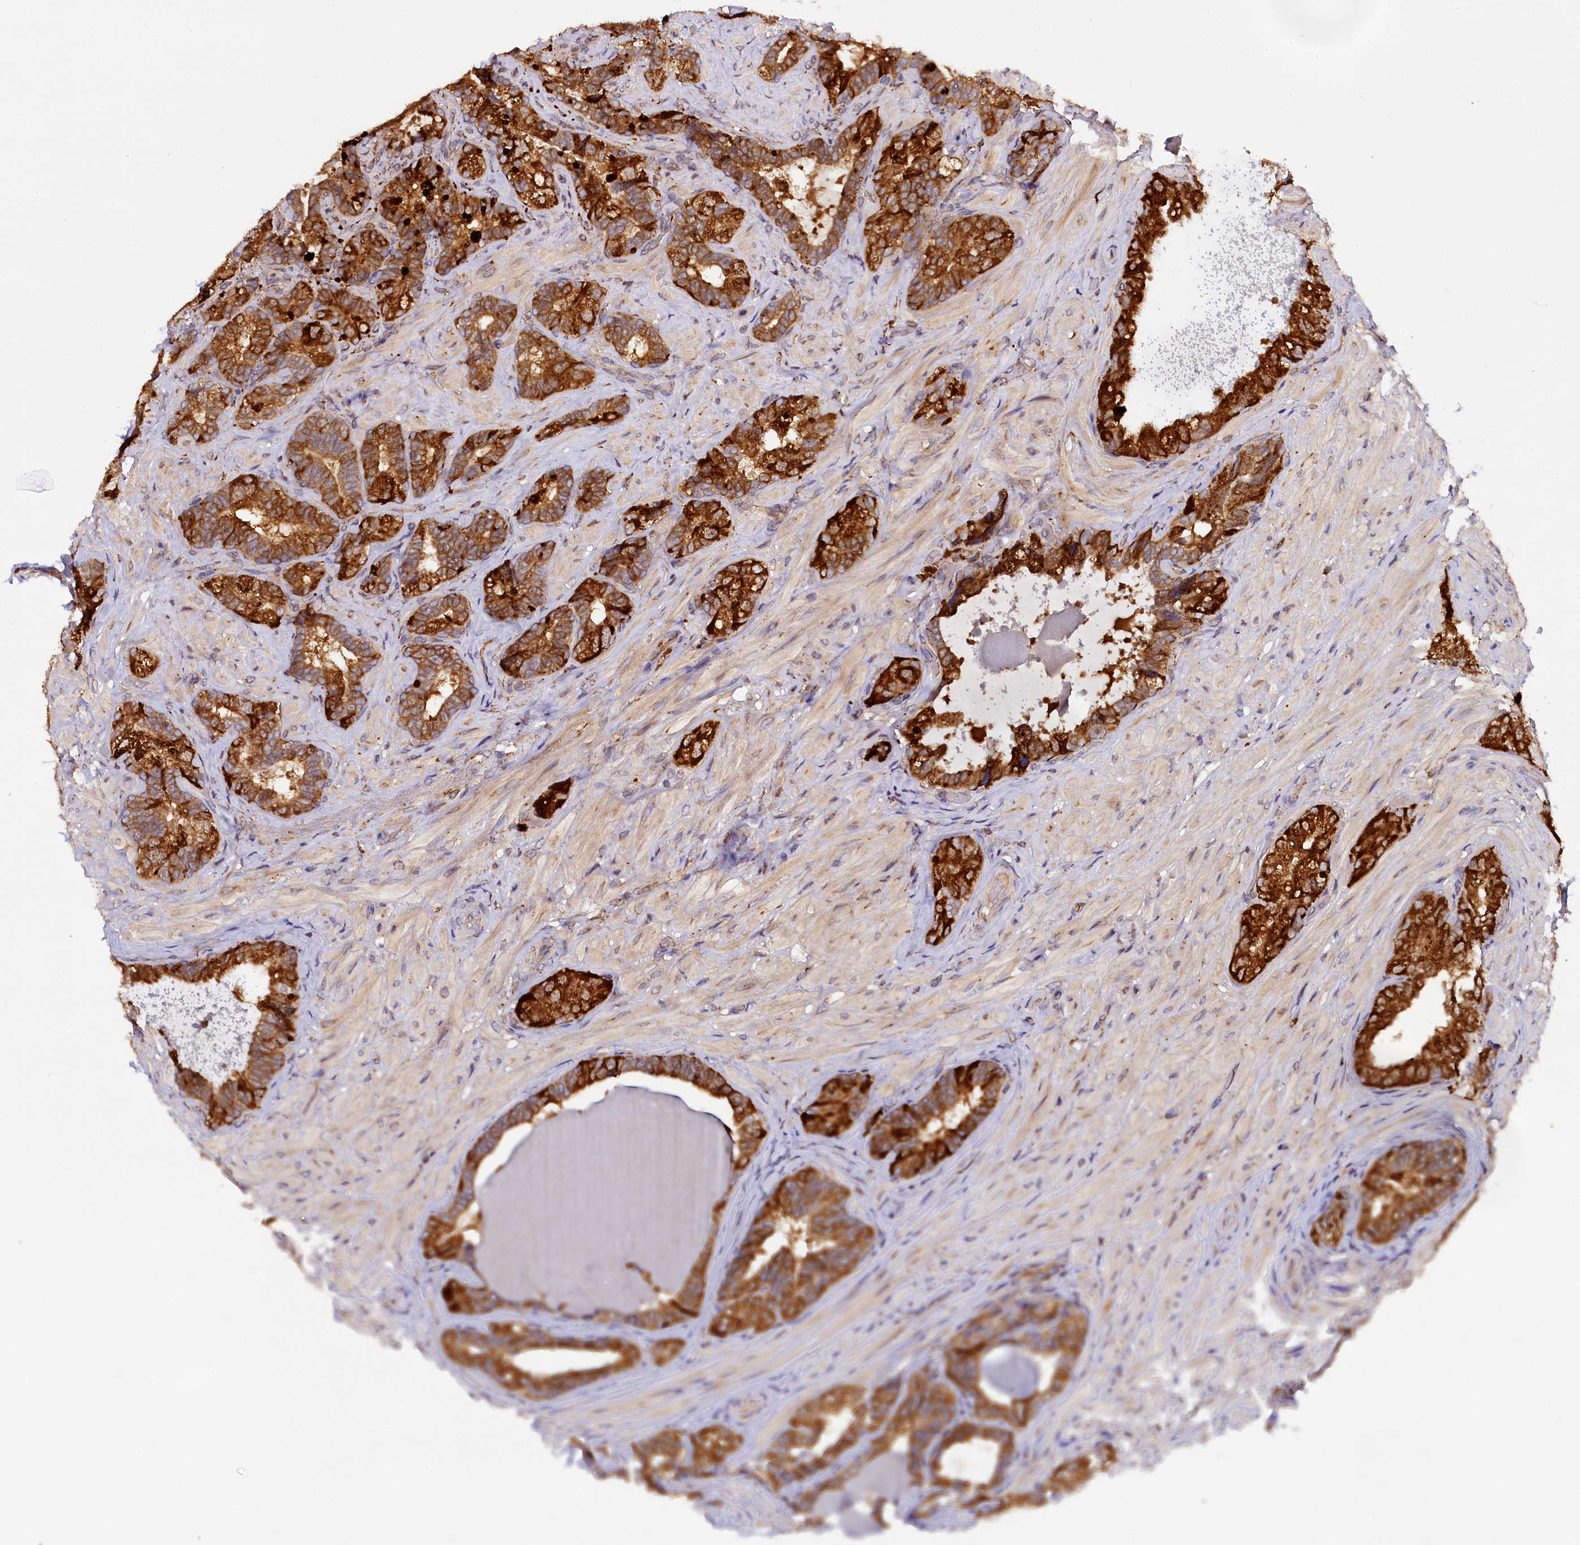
{"staining": {"intensity": "strong", "quantity": ">75%", "location": "cytoplasmic/membranous"}, "tissue": "seminal vesicle", "cell_type": "Glandular cells", "image_type": "normal", "snomed": [{"axis": "morphology", "description": "Normal tissue, NOS"}, {"axis": "topography", "description": "Prostate and seminal vesicle, NOS"}, {"axis": "topography", "description": "Prostate"}, {"axis": "topography", "description": "Seminal veicle"}], "caption": "Protein staining reveals strong cytoplasmic/membranous staining in about >75% of glandular cells in normal seminal vesicle.", "gene": "UFM1", "patient": {"sex": "male", "age": 67}}